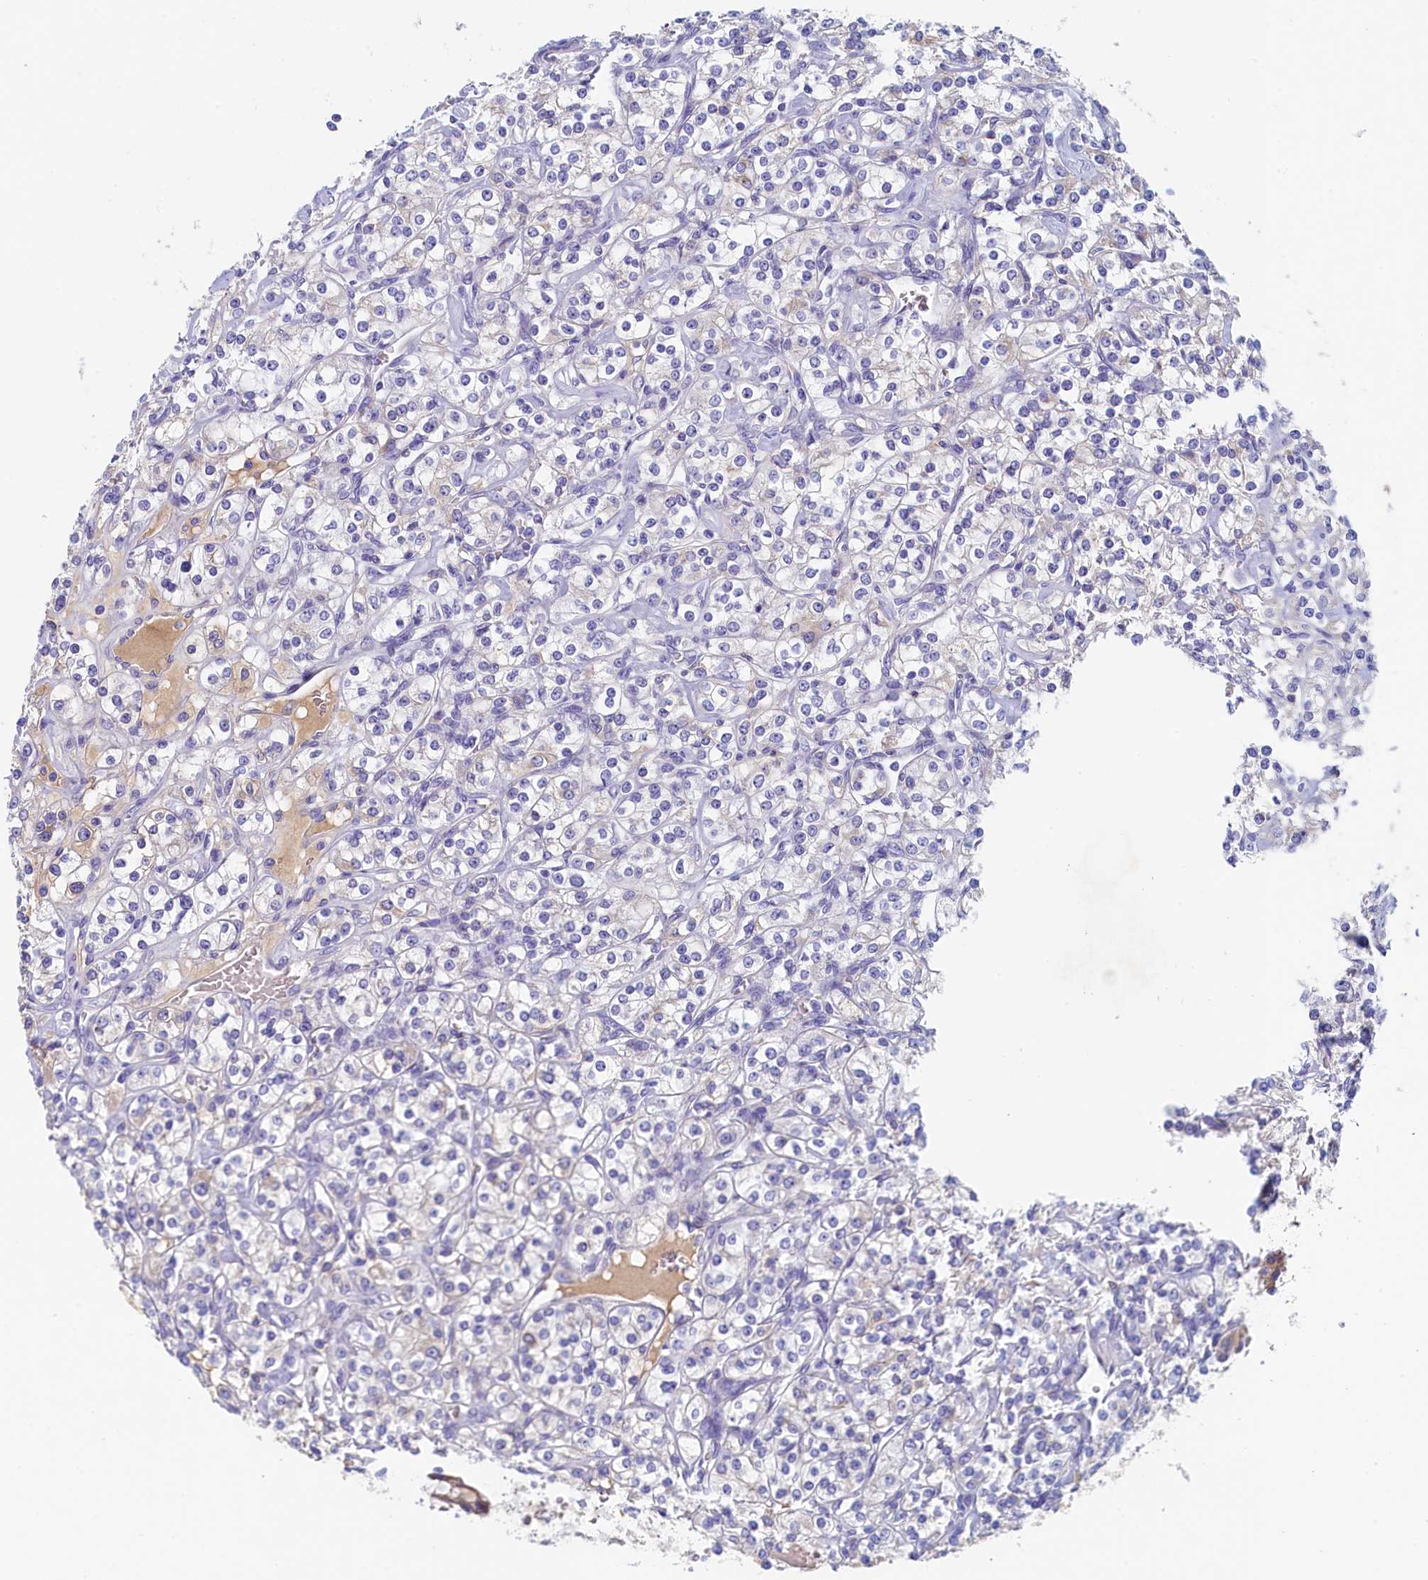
{"staining": {"intensity": "negative", "quantity": "none", "location": "none"}, "tissue": "renal cancer", "cell_type": "Tumor cells", "image_type": "cancer", "snomed": [{"axis": "morphology", "description": "Adenocarcinoma, NOS"}, {"axis": "topography", "description": "Kidney"}], "caption": "Immunohistochemistry (IHC) of human renal adenocarcinoma demonstrates no staining in tumor cells.", "gene": "GUCA1C", "patient": {"sex": "male", "age": 77}}